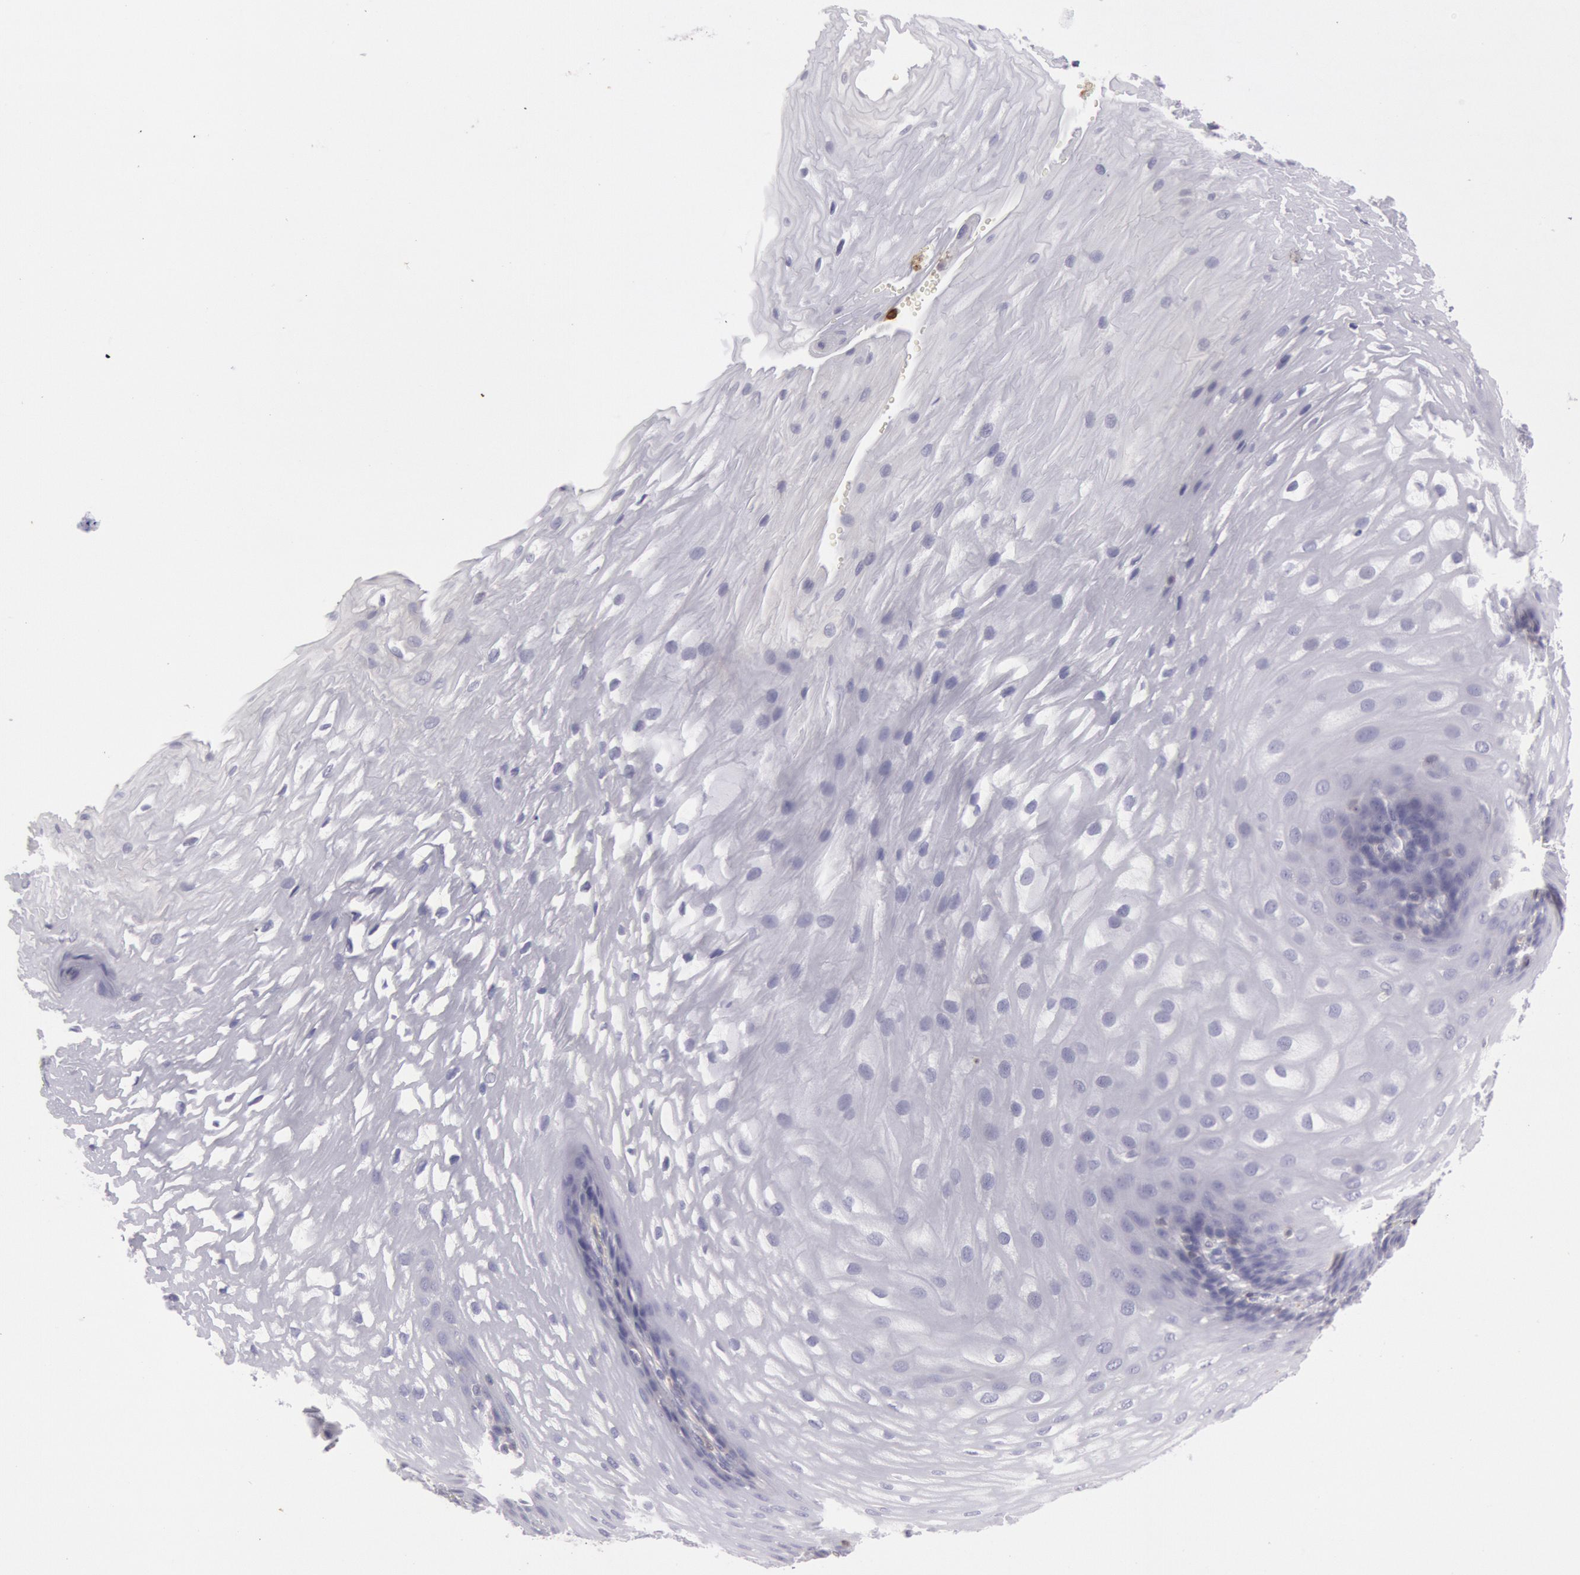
{"staining": {"intensity": "negative", "quantity": "none", "location": "none"}, "tissue": "esophagus", "cell_type": "Squamous epithelial cells", "image_type": "normal", "snomed": [{"axis": "morphology", "description": "Normal tissue, NOS"}, {"axis": "morphology", "description": "Adenocarcinoma, NOS"}, {"axis": "topography", "description": "Esophagus"}, {"axis": "topography", "description": "Stomach"}], "caption": "Immunohistochemistry (IHC) histopathology image of benign human esophagus stained for a protein (brown), which exhibits no expression in squamous epithelial cells. (DAB (3,3'-diaminobenzidine) immunohistochemistry (IHC), high magnification).", "gene": "RAB27A", "patient": {"sex": "male", "age": 62}}